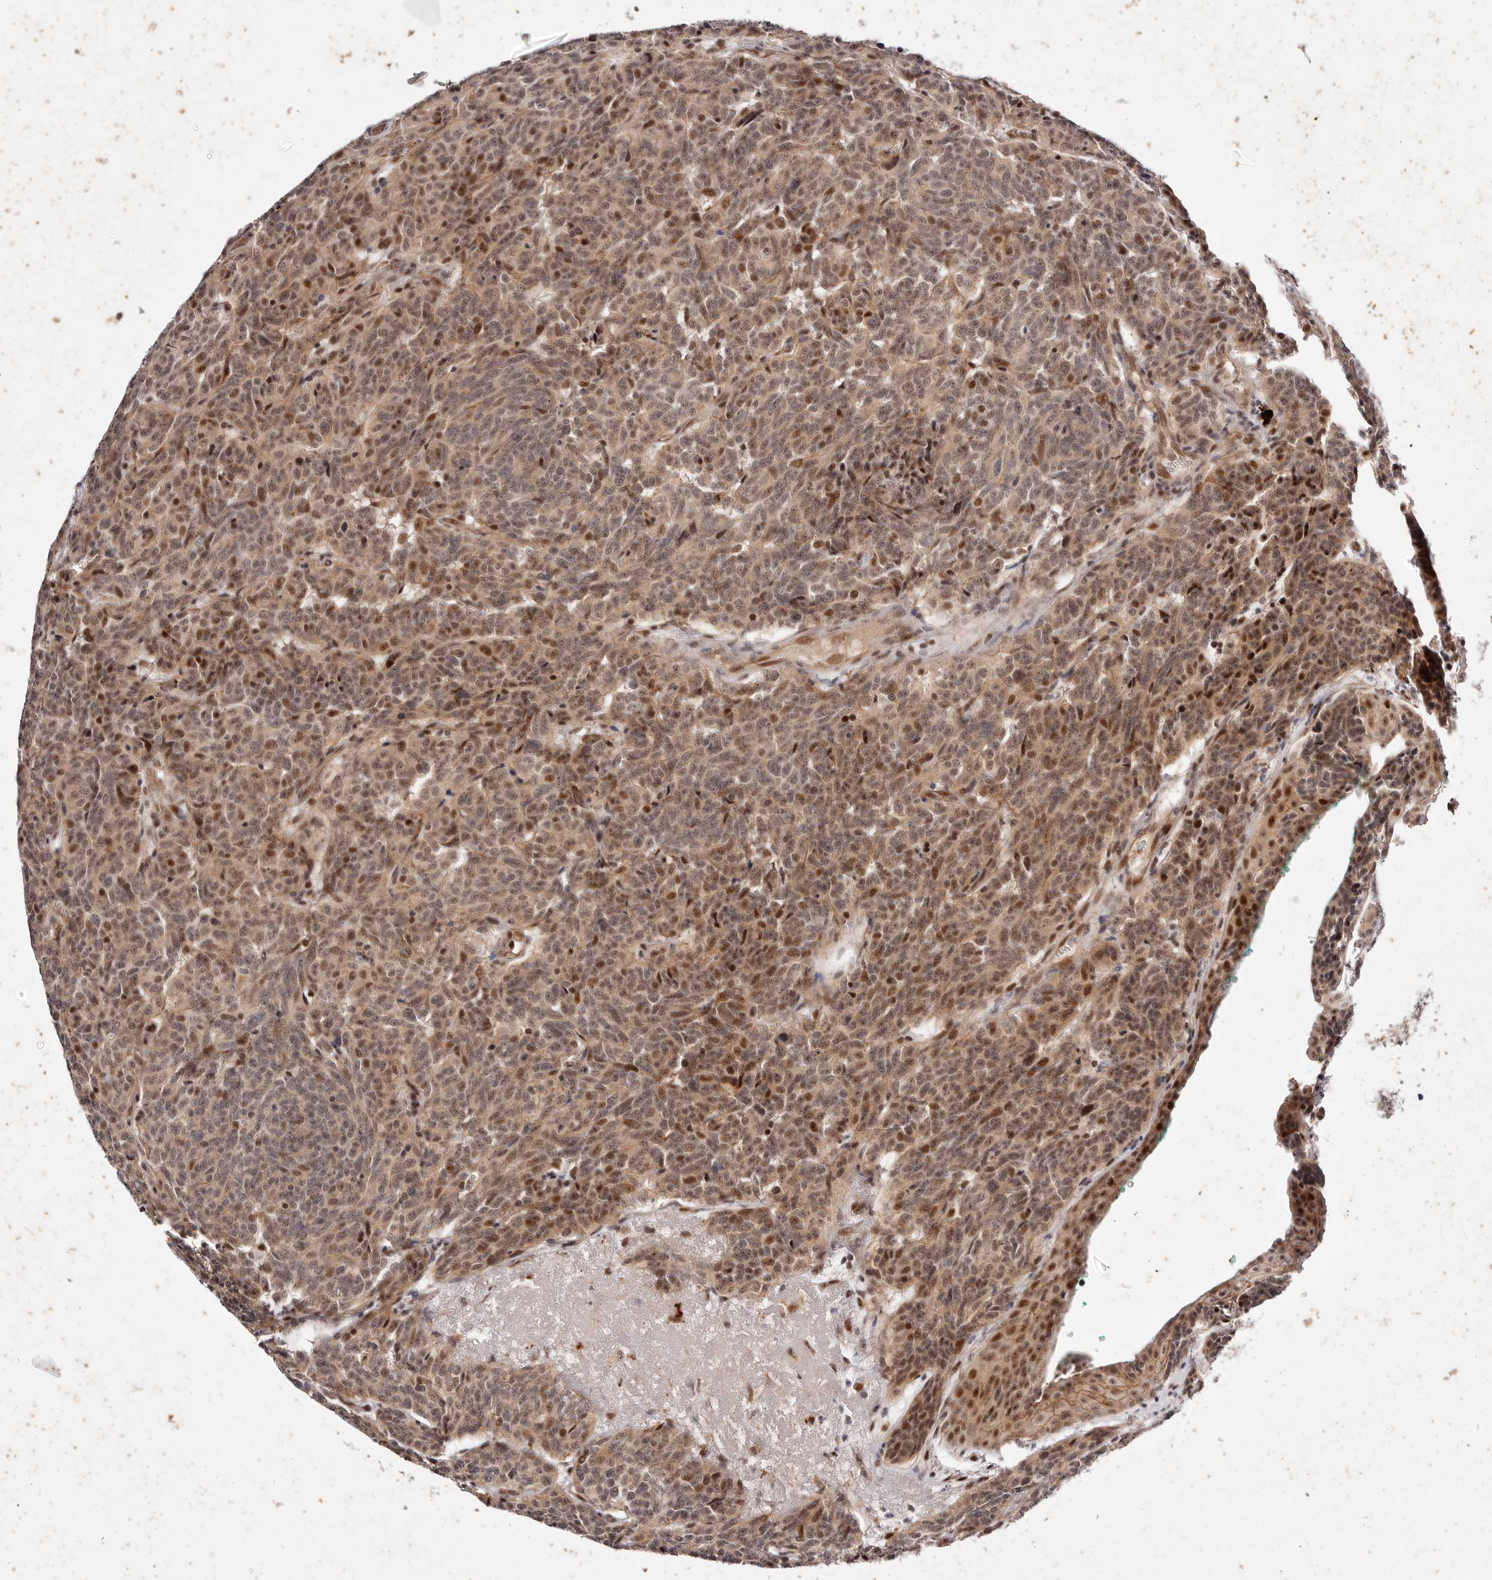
{"staining": {"intensity": "moderate", "quantity": ">75%", "location": "nuclear"}, "tissue": "carcinoid", "cell_type": "Tumor cells", "image_type": "cancer", "snomed": [{"axis": "morphology", "description": "Carcinoid, malignant, NOS"}, {"axis": "topography", "description": "Lung"}], "caption": "Moderate nuclear protein expression is identified in about >75% of tumor cells in carcinoid.", "gene": "WRN", "patient": {"sex": "female", "age": 46}}